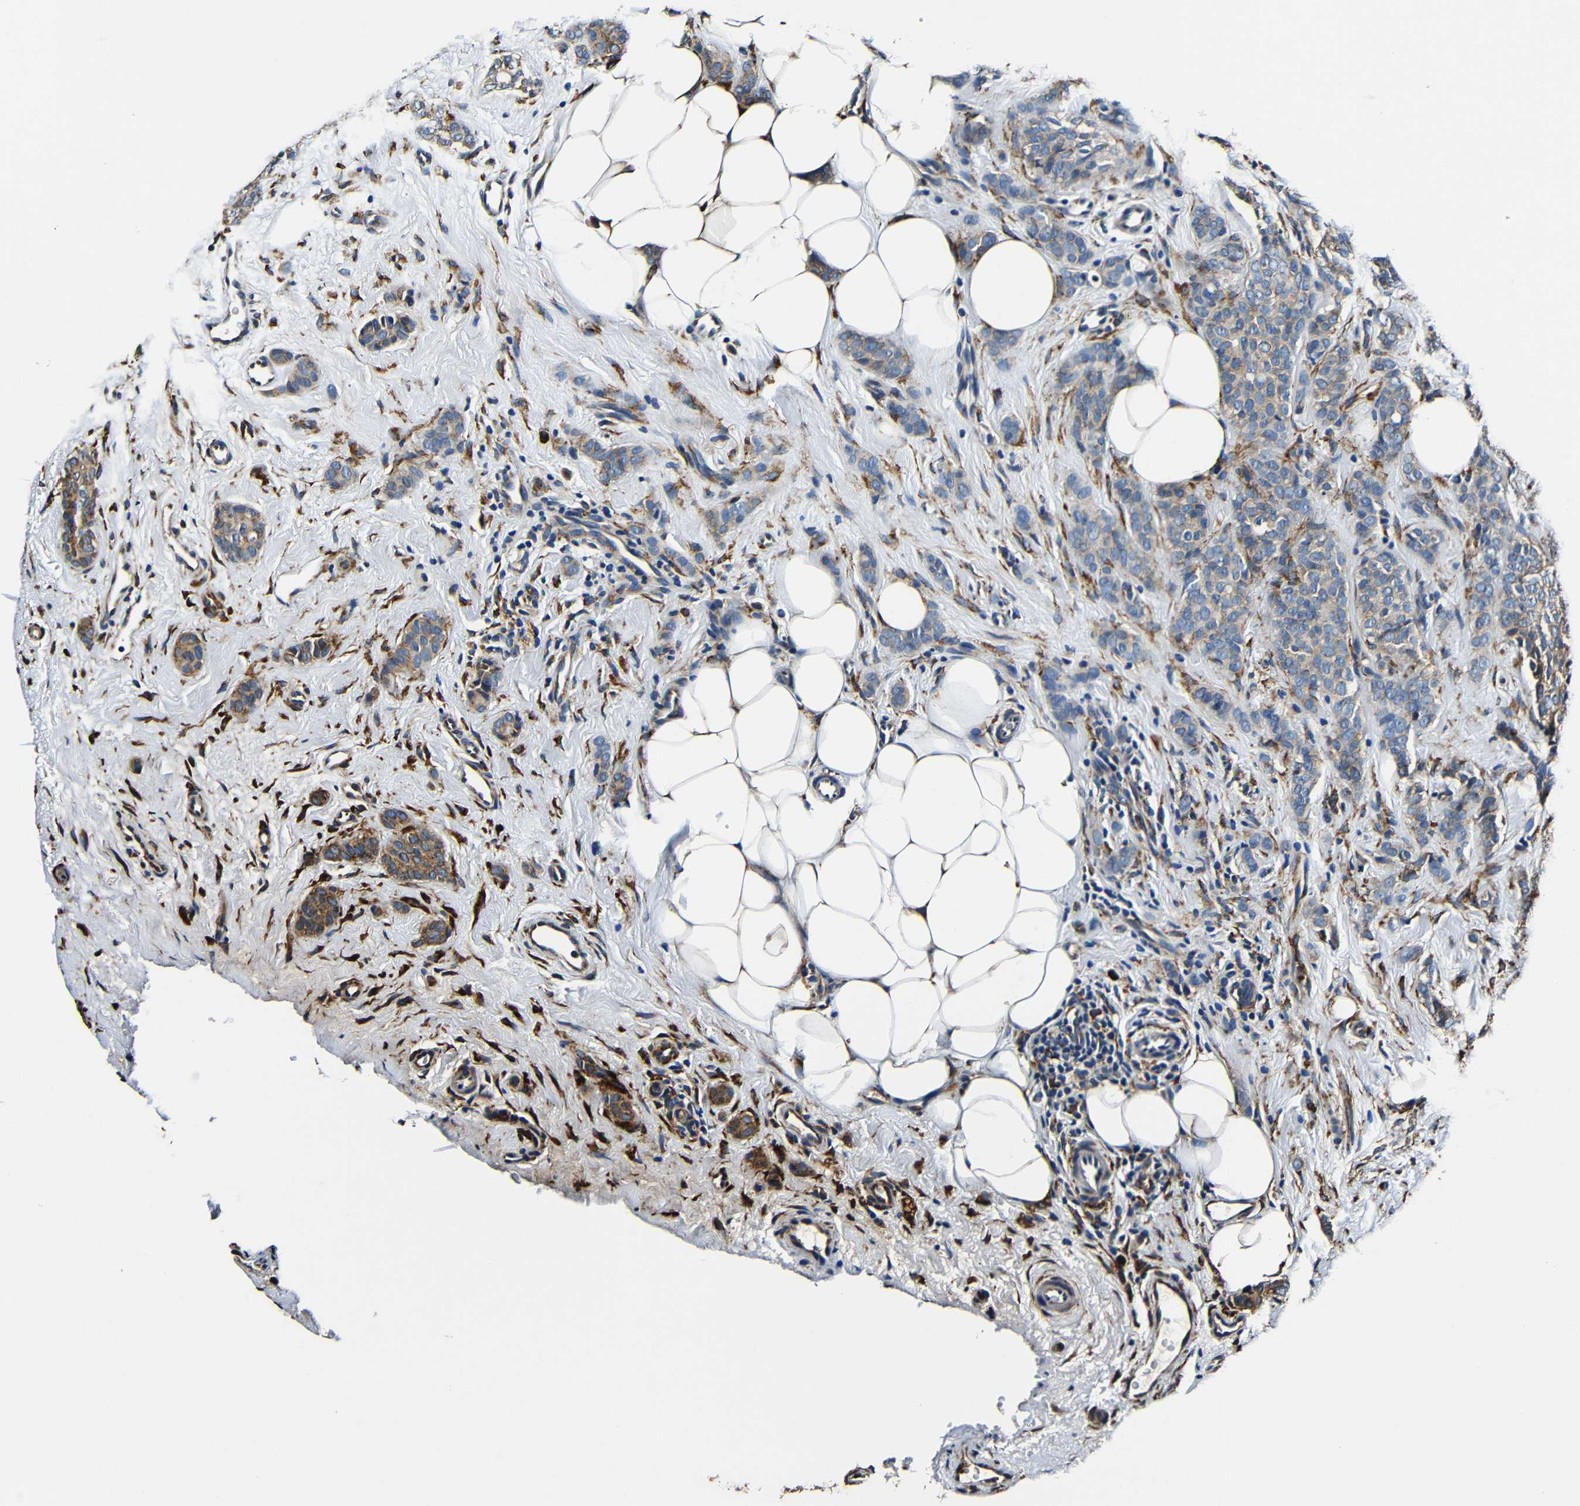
{"staining": {"intensity": "weak", "quantity": ">75%", "location": "cytoplasmic/membranous"}, "tissue": "breast cancer", "cell_type": "Tumor cells", "image_type": "cancer", "snomed": [{"axis": "morphology", "description": "Lobular carcinoma"}, {"axis": "topography", "description": "Skin"}, {"axis": "topography", "description": "Breast"}], "caption": "IHC (DAB) staining of human breast cancer (lobular carcinoma) demonstrates weak cytoplasmic/membranous protein expression in about >75% of tumor cells.", "gene": "RRBP1", "patient": {"sex": "female", "age": 46}}